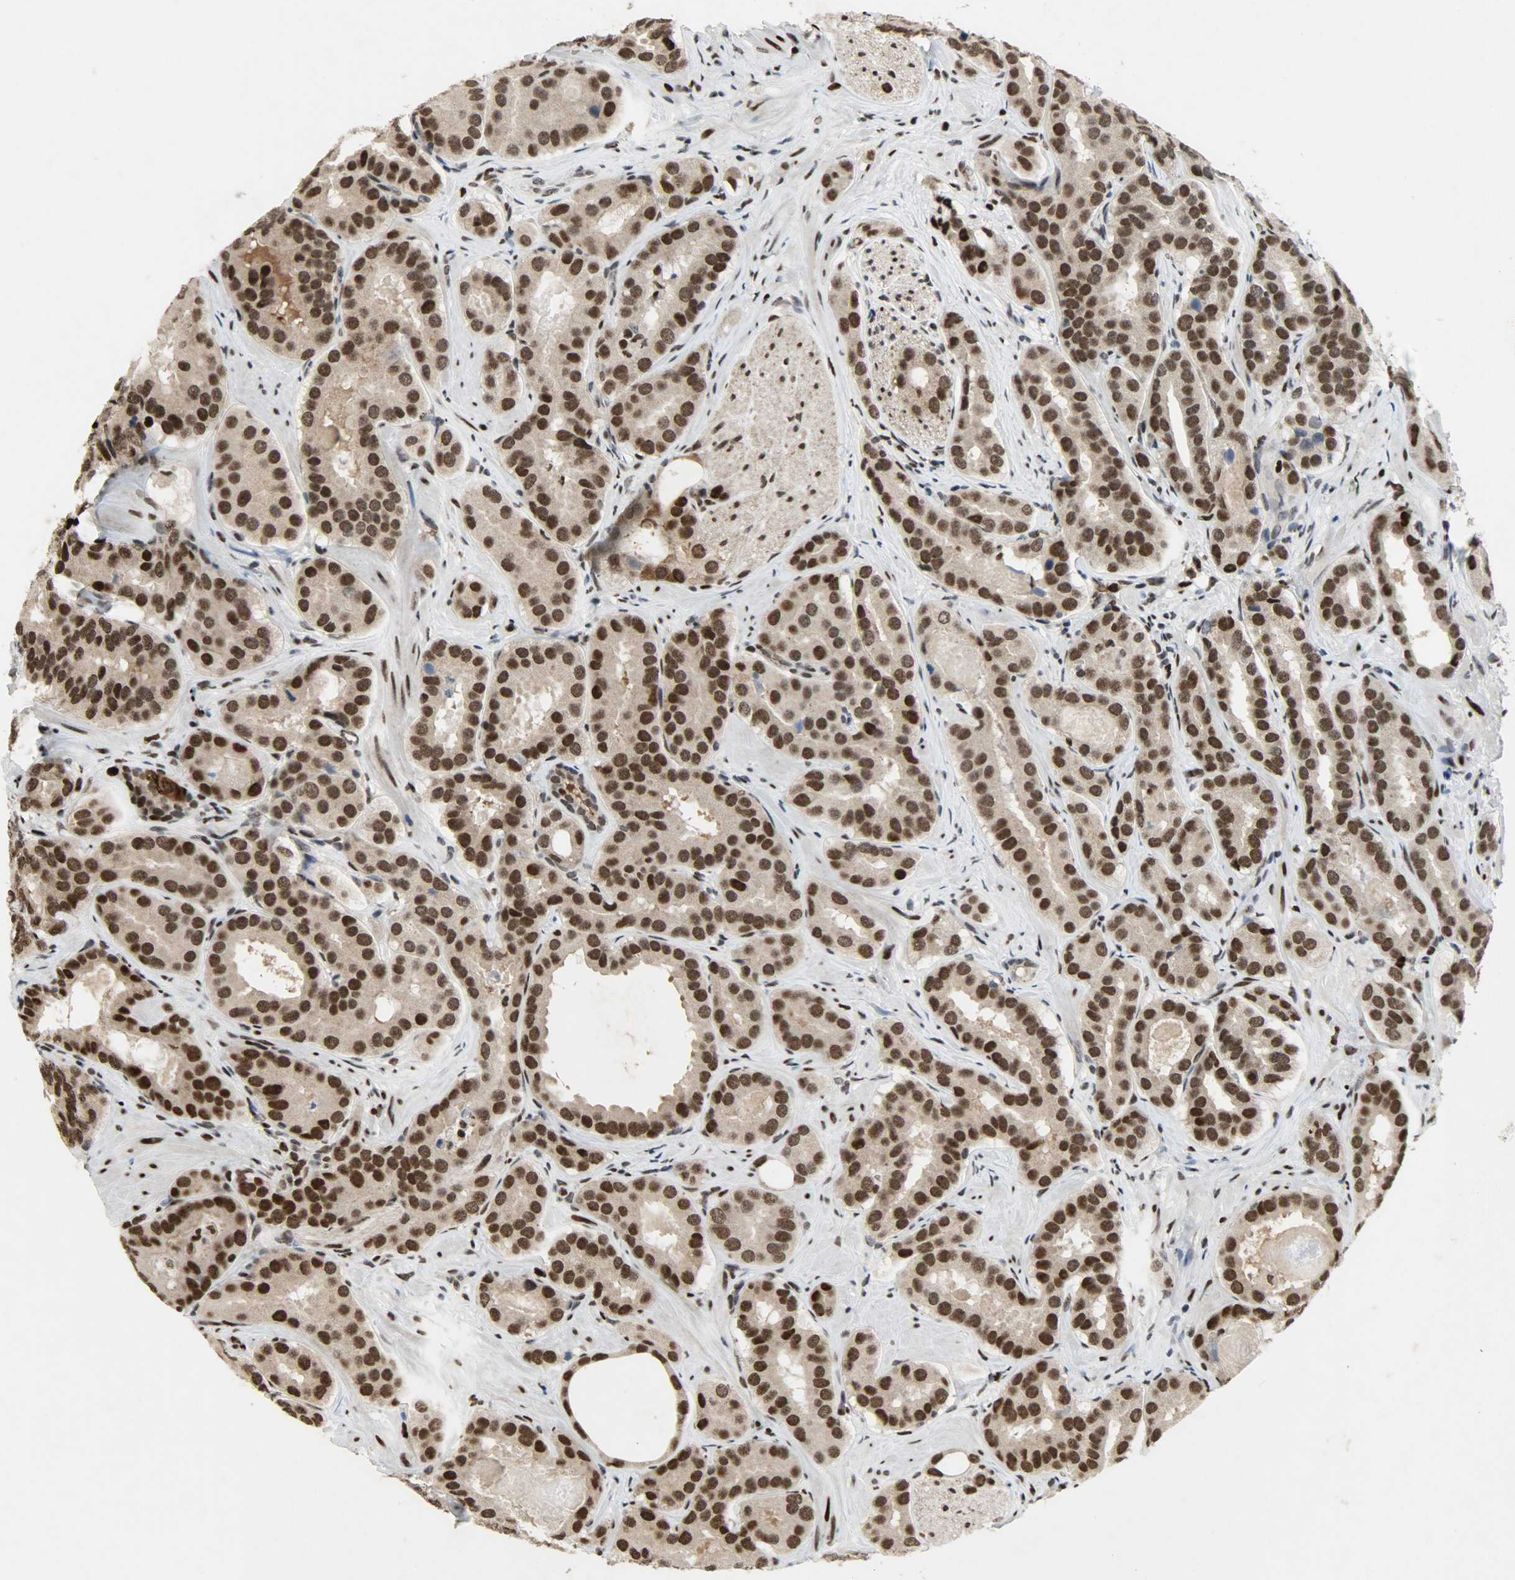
{"staining": {"intensity": "strong", "quantity": ">75%", "location": "cytoplasmic/membranous,nuclear"}, "tissue": "prostate cancer", "cell_type": "Tumor cells", "image_type": "cancer", "snomed": [{"axis": "morphology", "description": "Adenocarcinoma, Low grade"}, {"axis": "topography", "description": "Prostate"}], "caption": "Prostate cancer stained with DAB (3,3'-diaminobenzidine) immunohistochemistry (IHC) shows high levels of strong cytoplasmic/membranous and nuclear positivity in approximately >75% of tumor cells.", "gene": "SNAI1", "patient": {"sex": "male", "age": 59}}